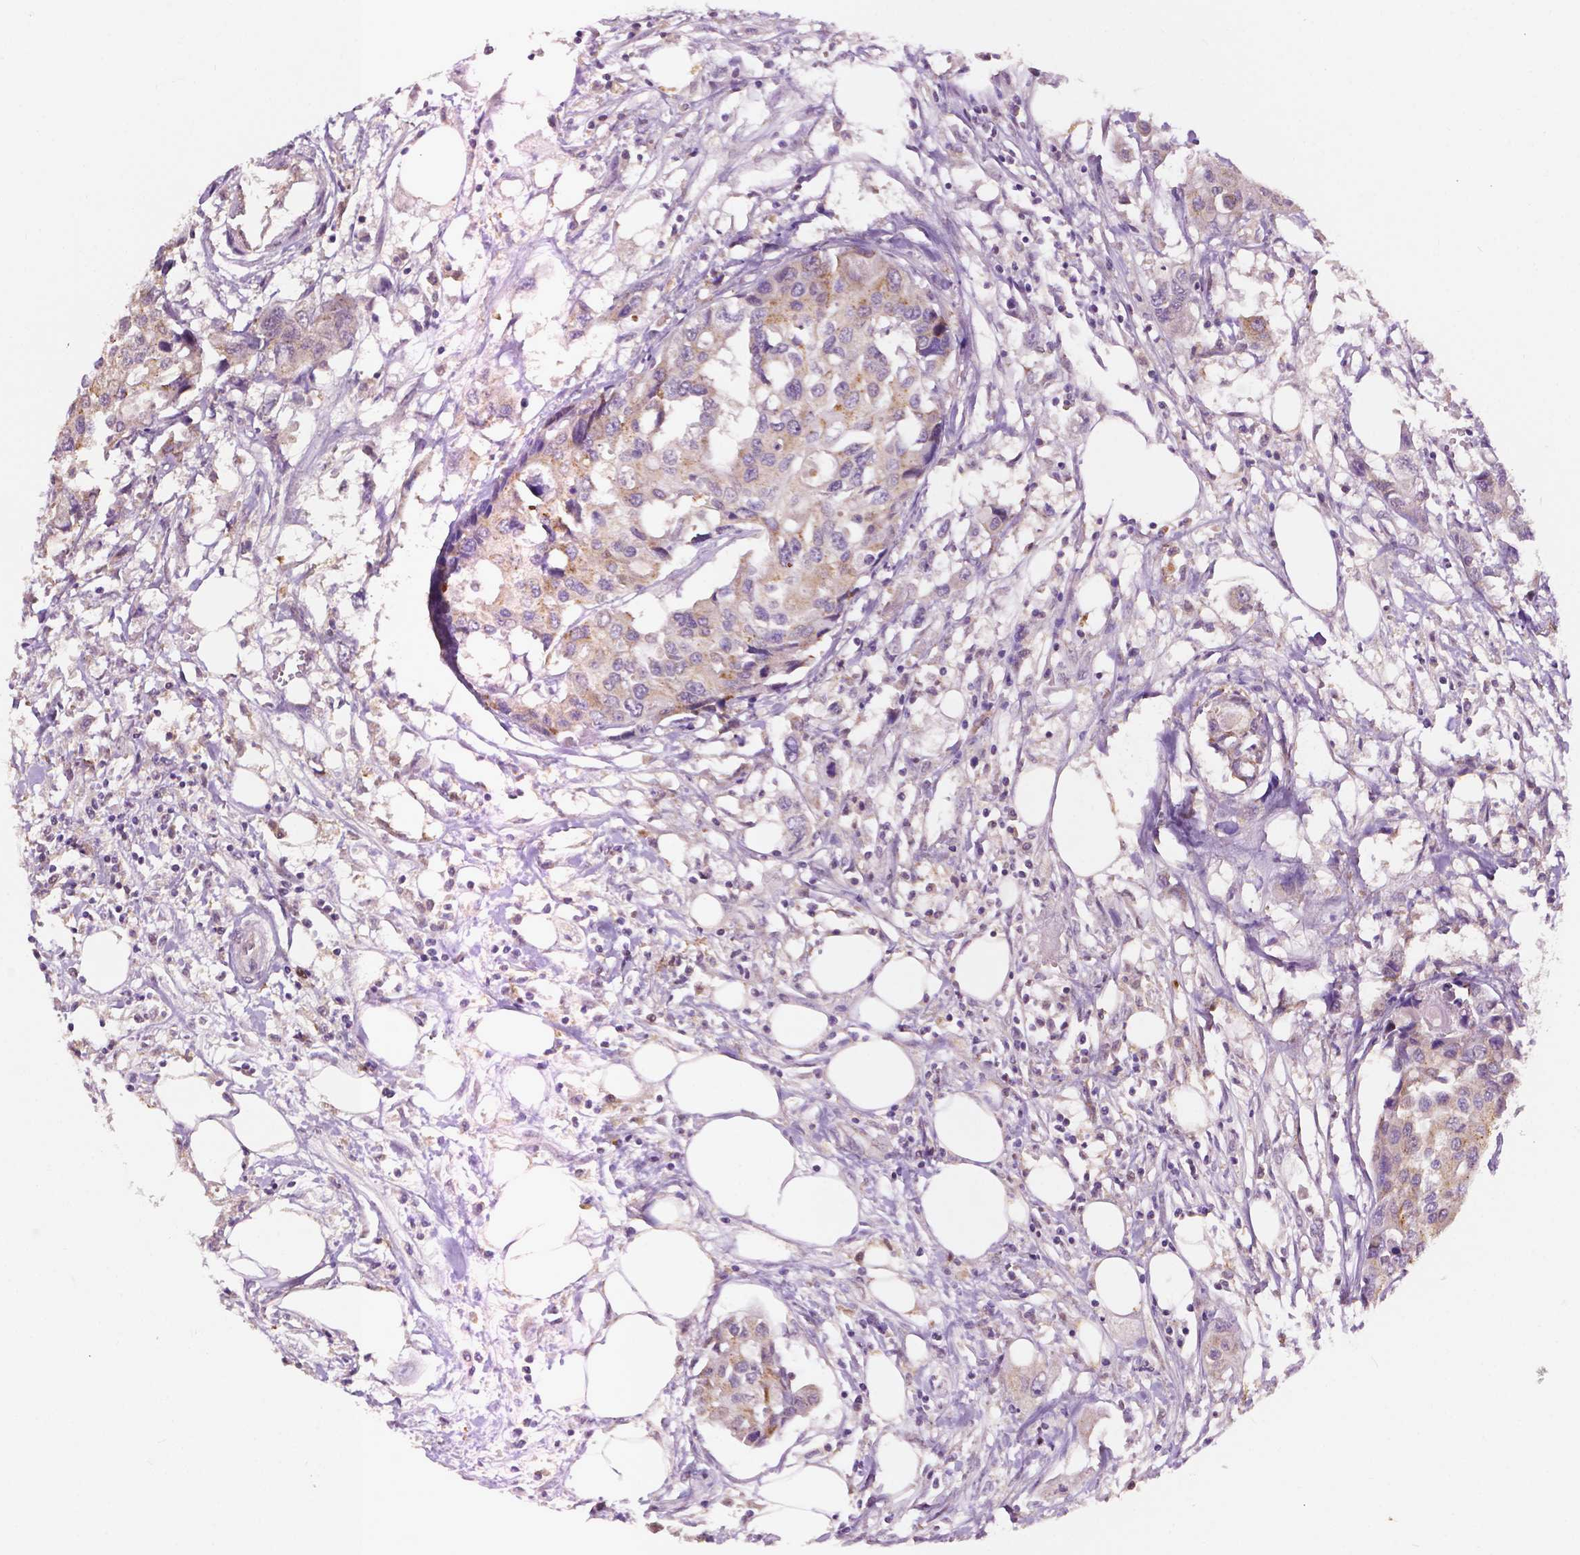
{"staining": {"intensity": "moderate", "quantity": ">75%", "location": "cytoplasmic/membranous"}, "tissue": "colorectal cancer", "cell_type": "Tumor cells", "image_type": "cancer", "snomed": [{"axis": "morphology", "description": "Adenocarcinoma, NOS"}, {"axis": "topography", "description": "Colon"}], "caption": "Human colorectal cancer stained with a protein marker exhibits moderate staining in tumor cells.", "gene": "EBAG9", "patient": {"sex": "male", "age": 77}}